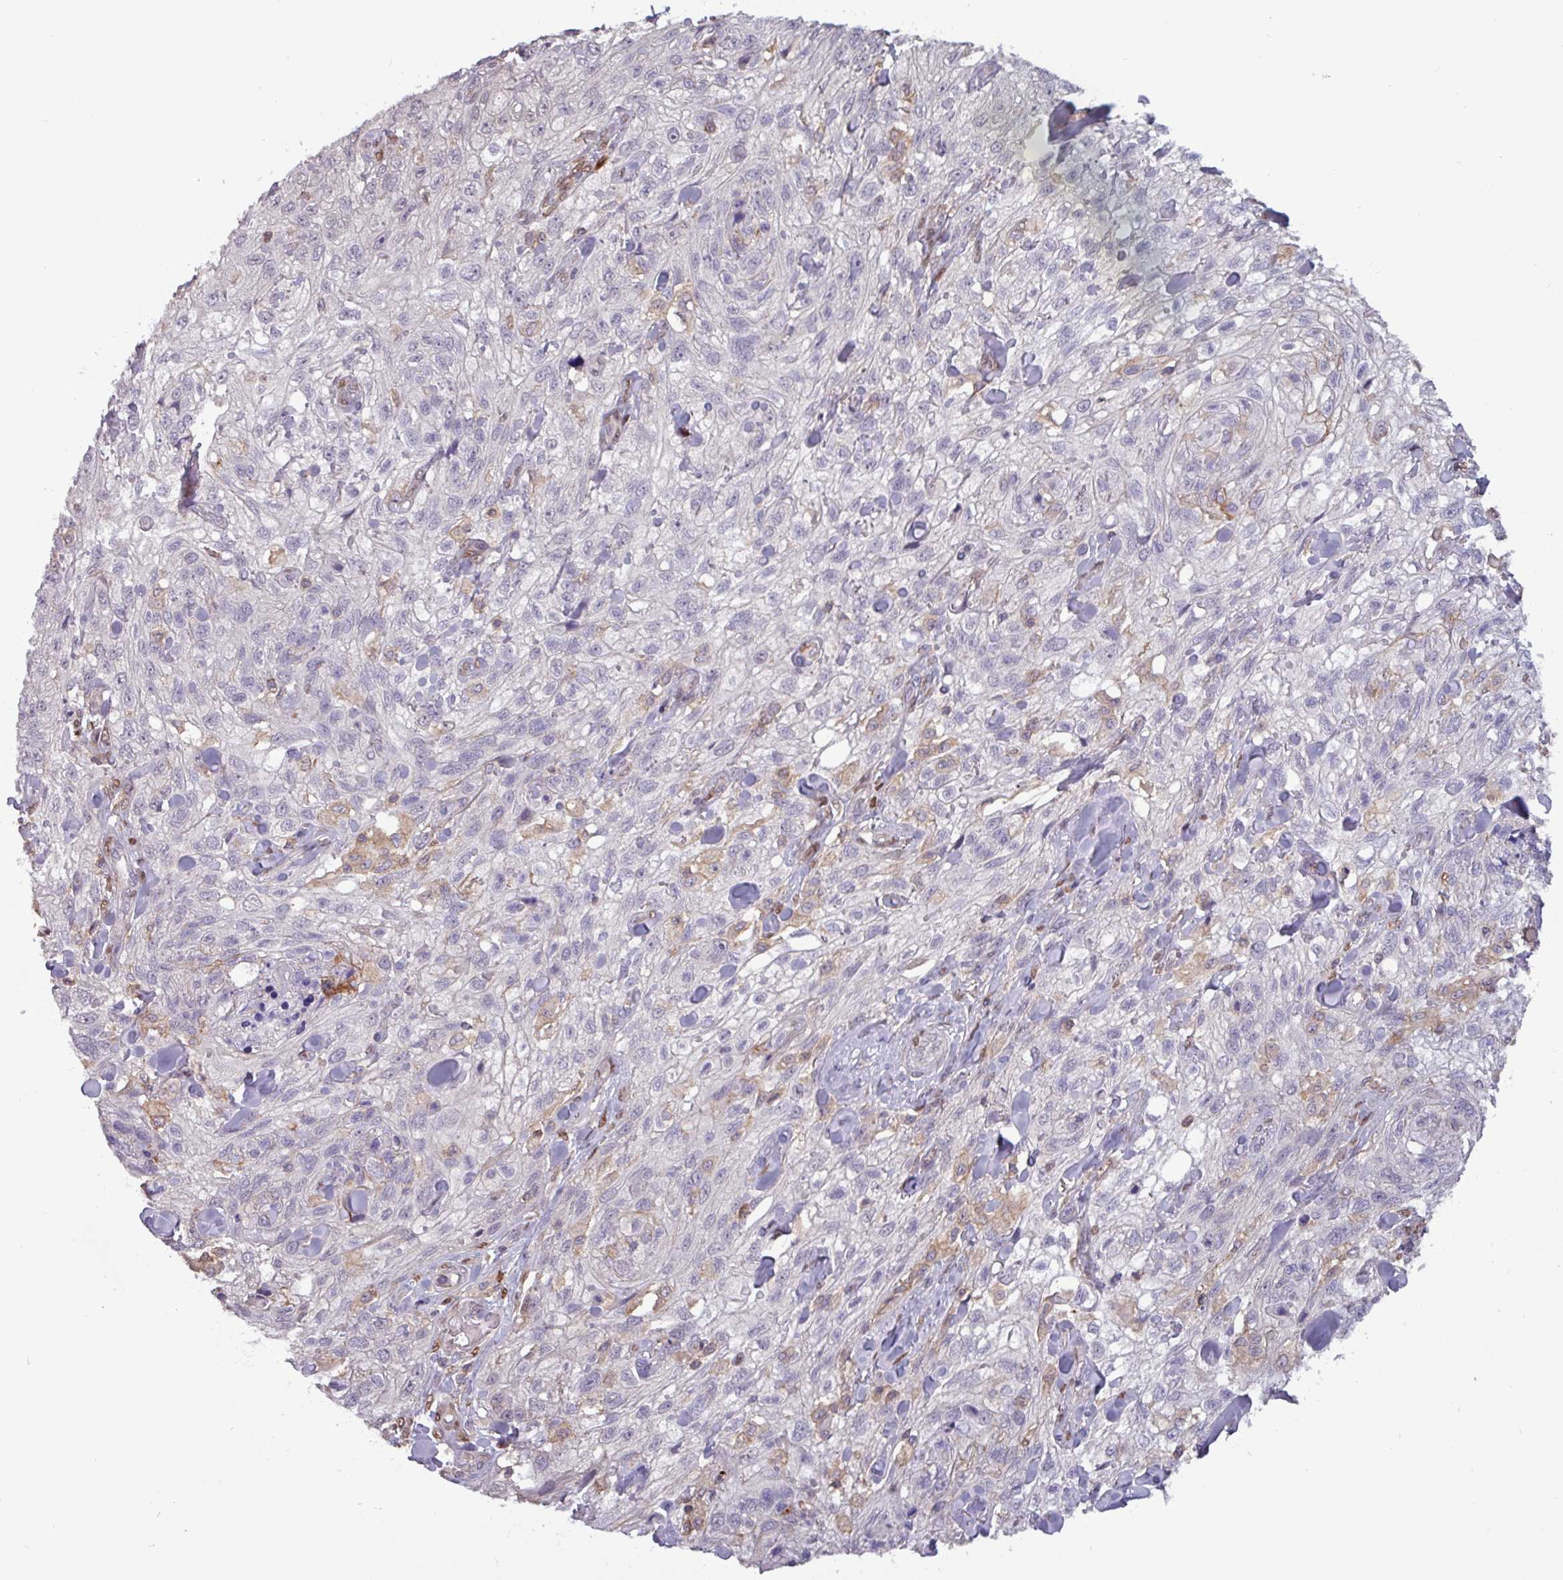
{"staining": {"intensity": "weak", "quantity": "<25%", "location": "nuclear"}, "tissue": "skin cancer", "cell_type": "Tumor cells", "image_type": "cancer", "snomed": [{"axis": "morphology", "description": "Squamous cell carcinoma, NOS"}, {"axis": "topography", "description": "Skin"}, {"axis": "topography", "description": "Vulva"}], "caption": "There is no significant staining in tumor cells of squamous cell carcinoma (skin).", "gene": "PRRX1", "patient": {"sex": "female", "age": 86}}